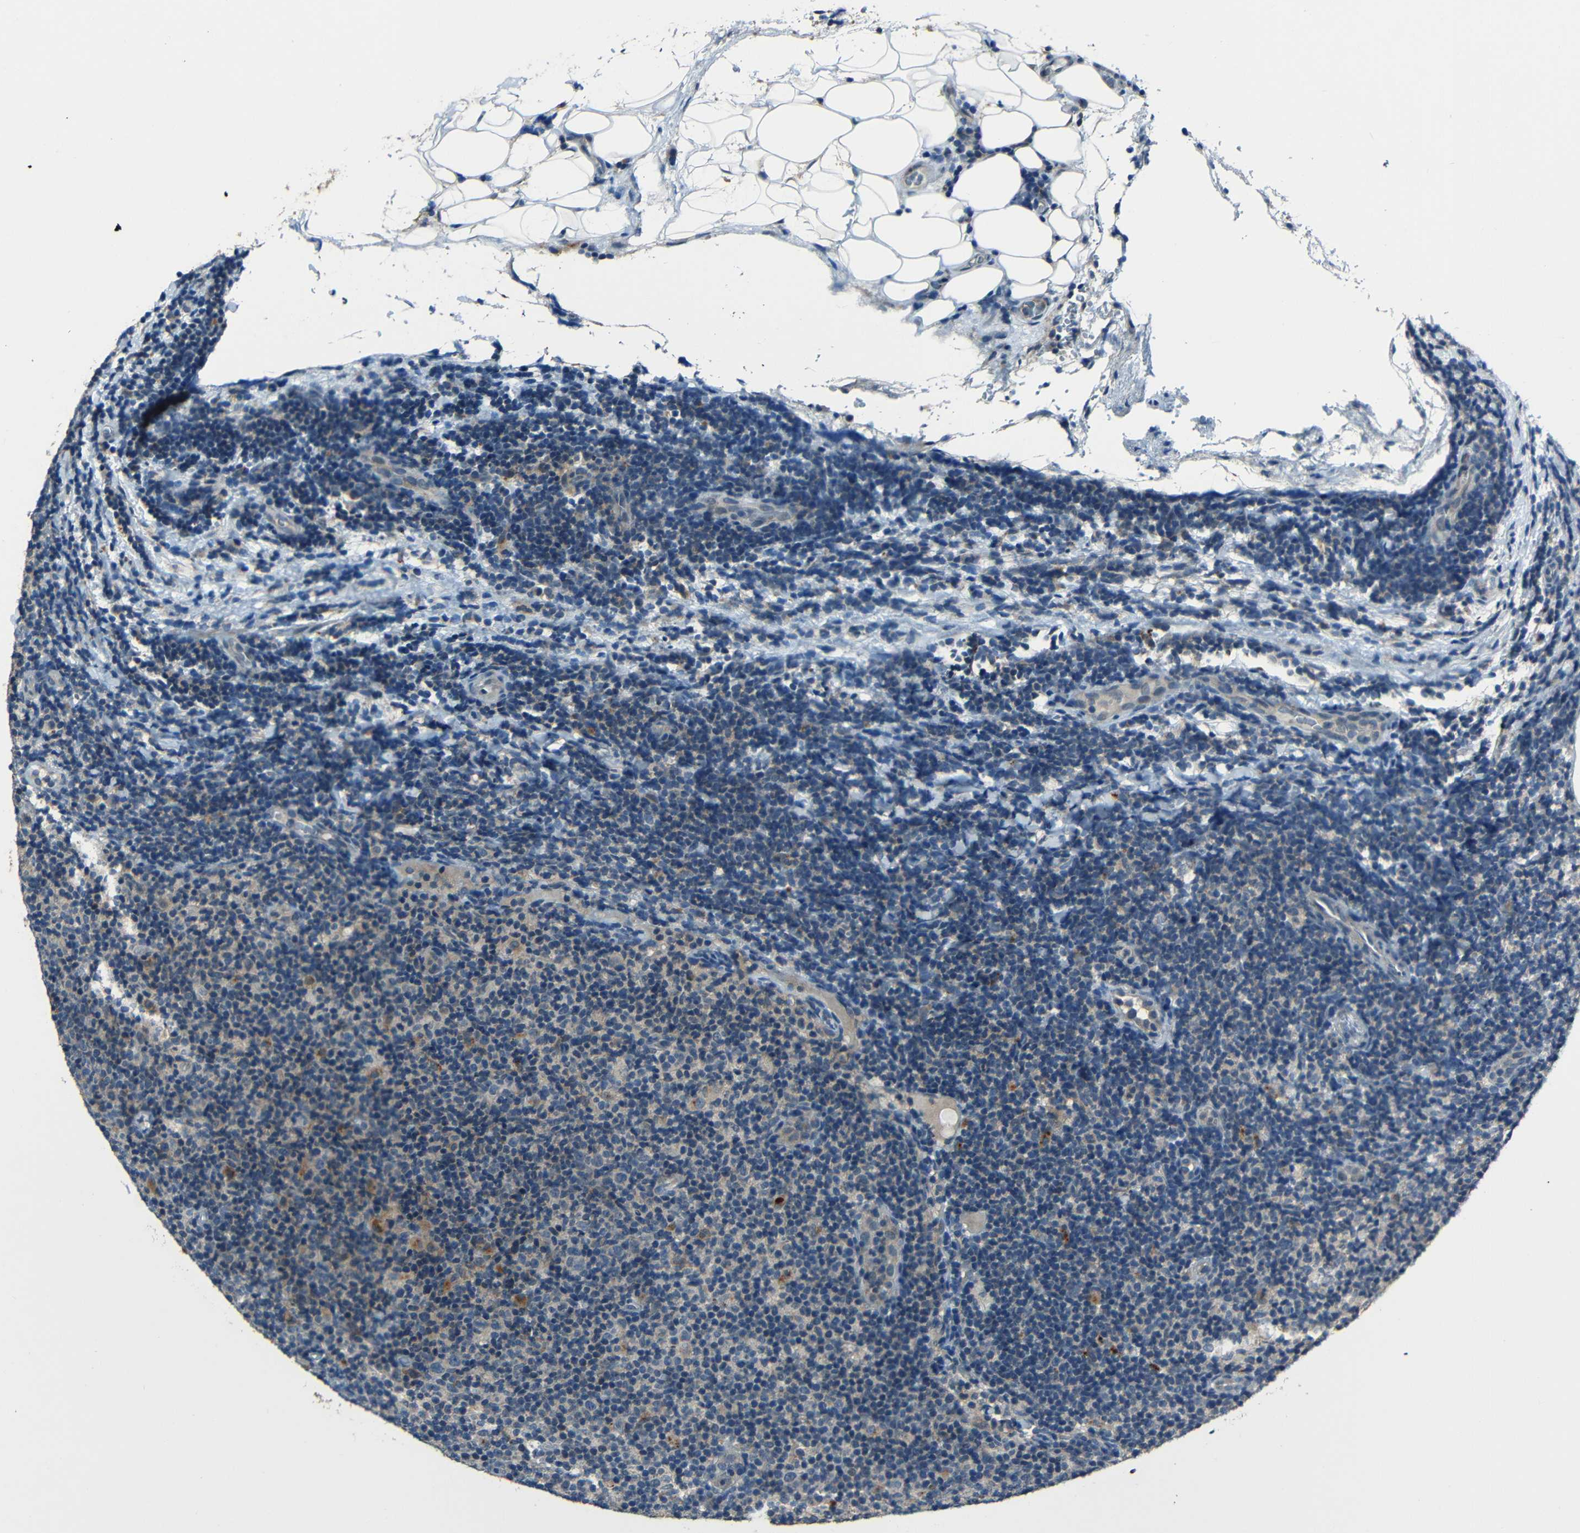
{"staining": {"intensity": "moderate", "quantity": "<25%", "location": "cytoplasmic/membranous"}, "tissue": "lymphoma", "cell_type": "Tumor cells", "image_type": "cancer", "snomed": [{"axis": "morphology", "description": "Malignant lymphoma, non-Hodgkin's type, Low grade"}, {"axis": "topography", "description": "Lymph node"}], "caption": "Immunohistochemistry micrograph of neoplastic tissue: human low-grade malignant lymphoma, non-Hodgkin's type stained using immunohistochemistry displays low levels of moderate protein expression localized specifically in the cytoplasmic/membranous of tumor cells, appearing as a cytoplasmic/membranous brown color.", "gene": "SLA", "patient": {"sex": "male", "age": 83}}